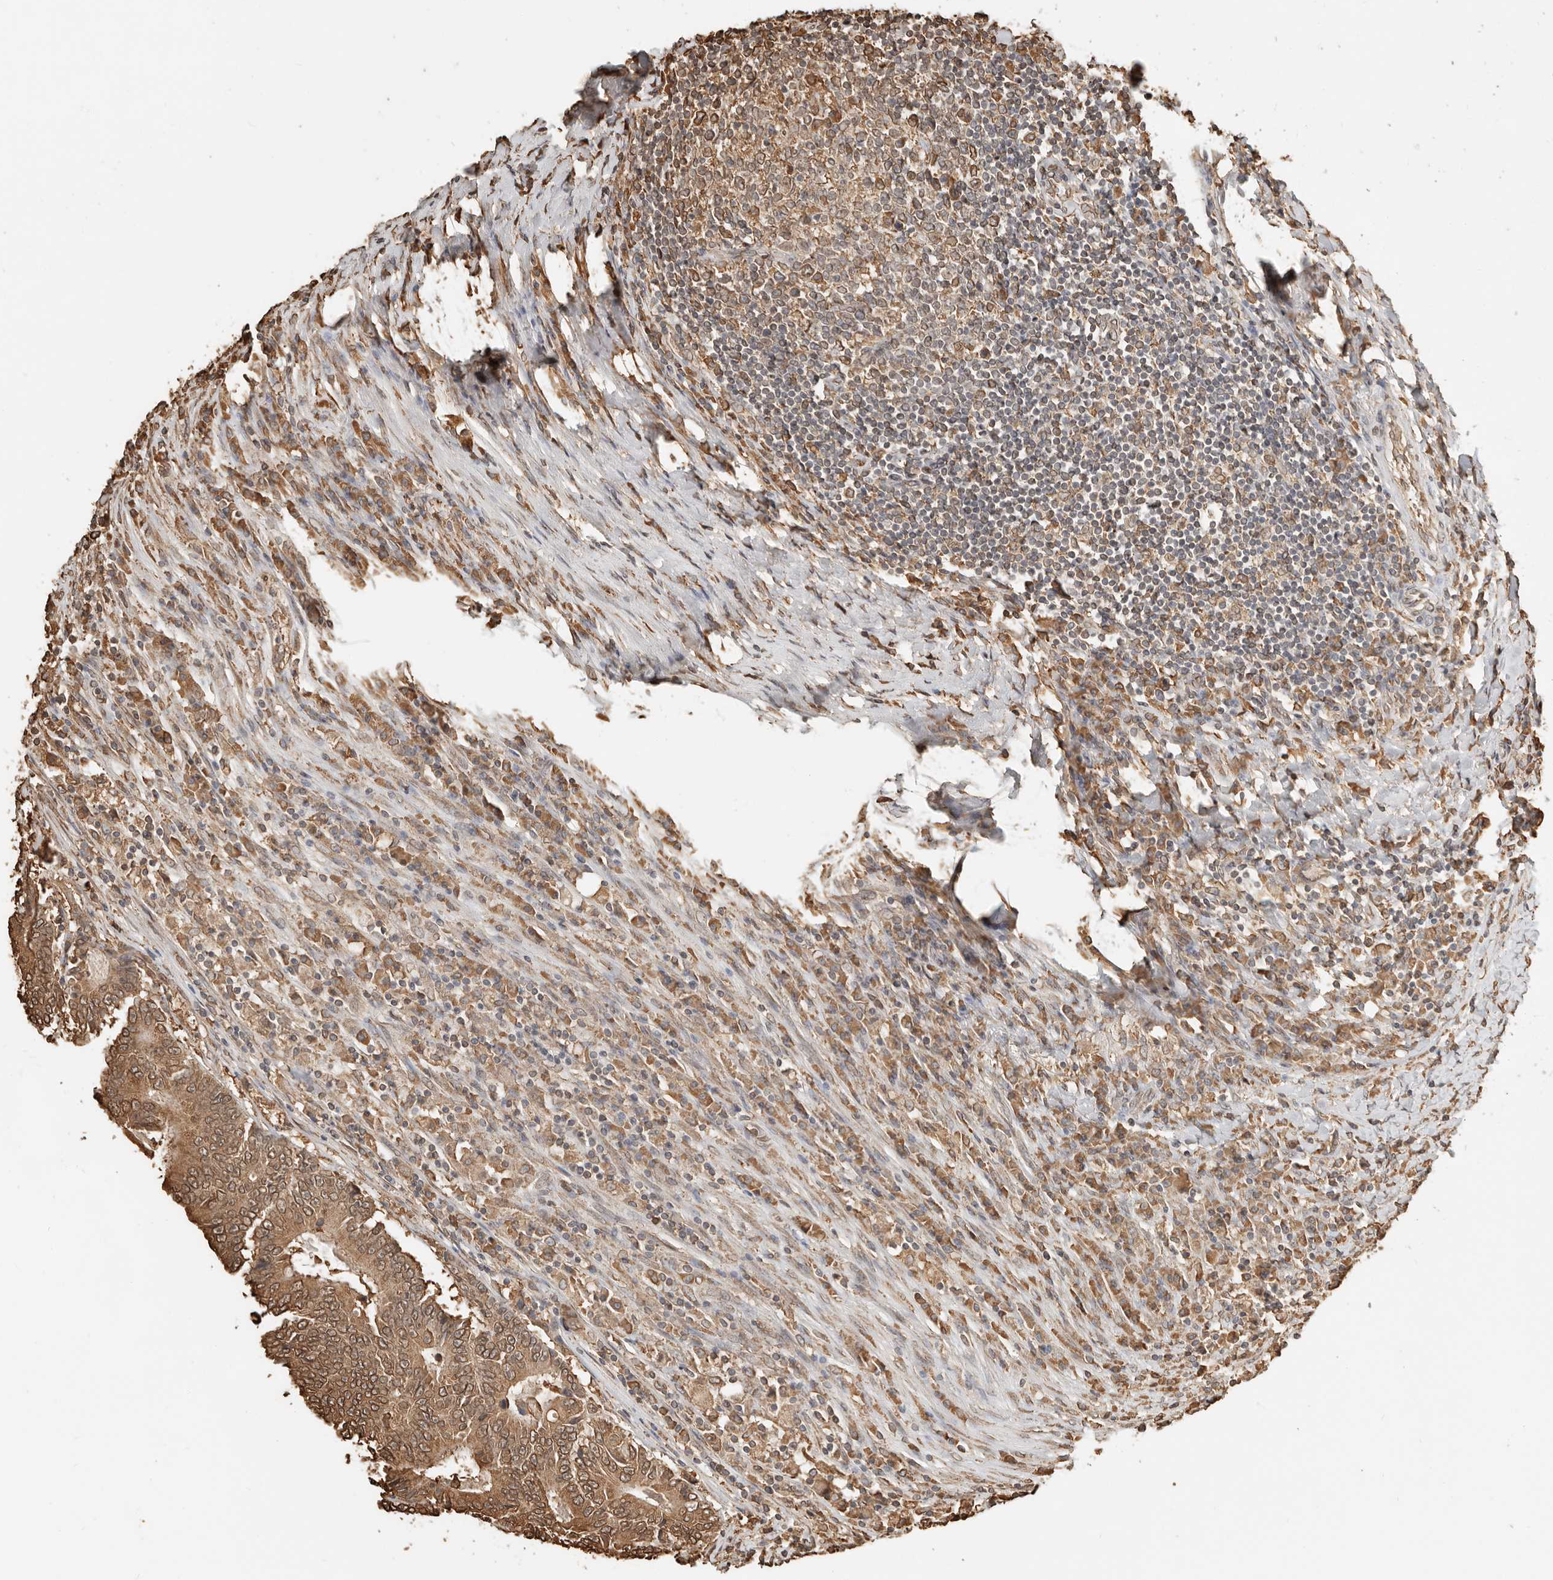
{"staining": {"intensity": "moderate", "quantity": ">75%", "location": "cytoplasmic/membranous,nuclear"}, "tissue": "colorectal cancer", "cell_type": "Tumor cells", "image_type": "cancer", "snomed": [{"axis": "morphology", "description": "Adenocarcinoma, NOS"}, {"axis": "topography", "description": "Colon"}], "caption": "Tumor cells exhibit medium levels of moderate cytoplasmic/membranous and nuclear positivity in approximately >75% of cells in human colorectal adenocarcinoma.", "gene": "ARHGEF10L", "patient": {"sex": "male", "age": 83}}